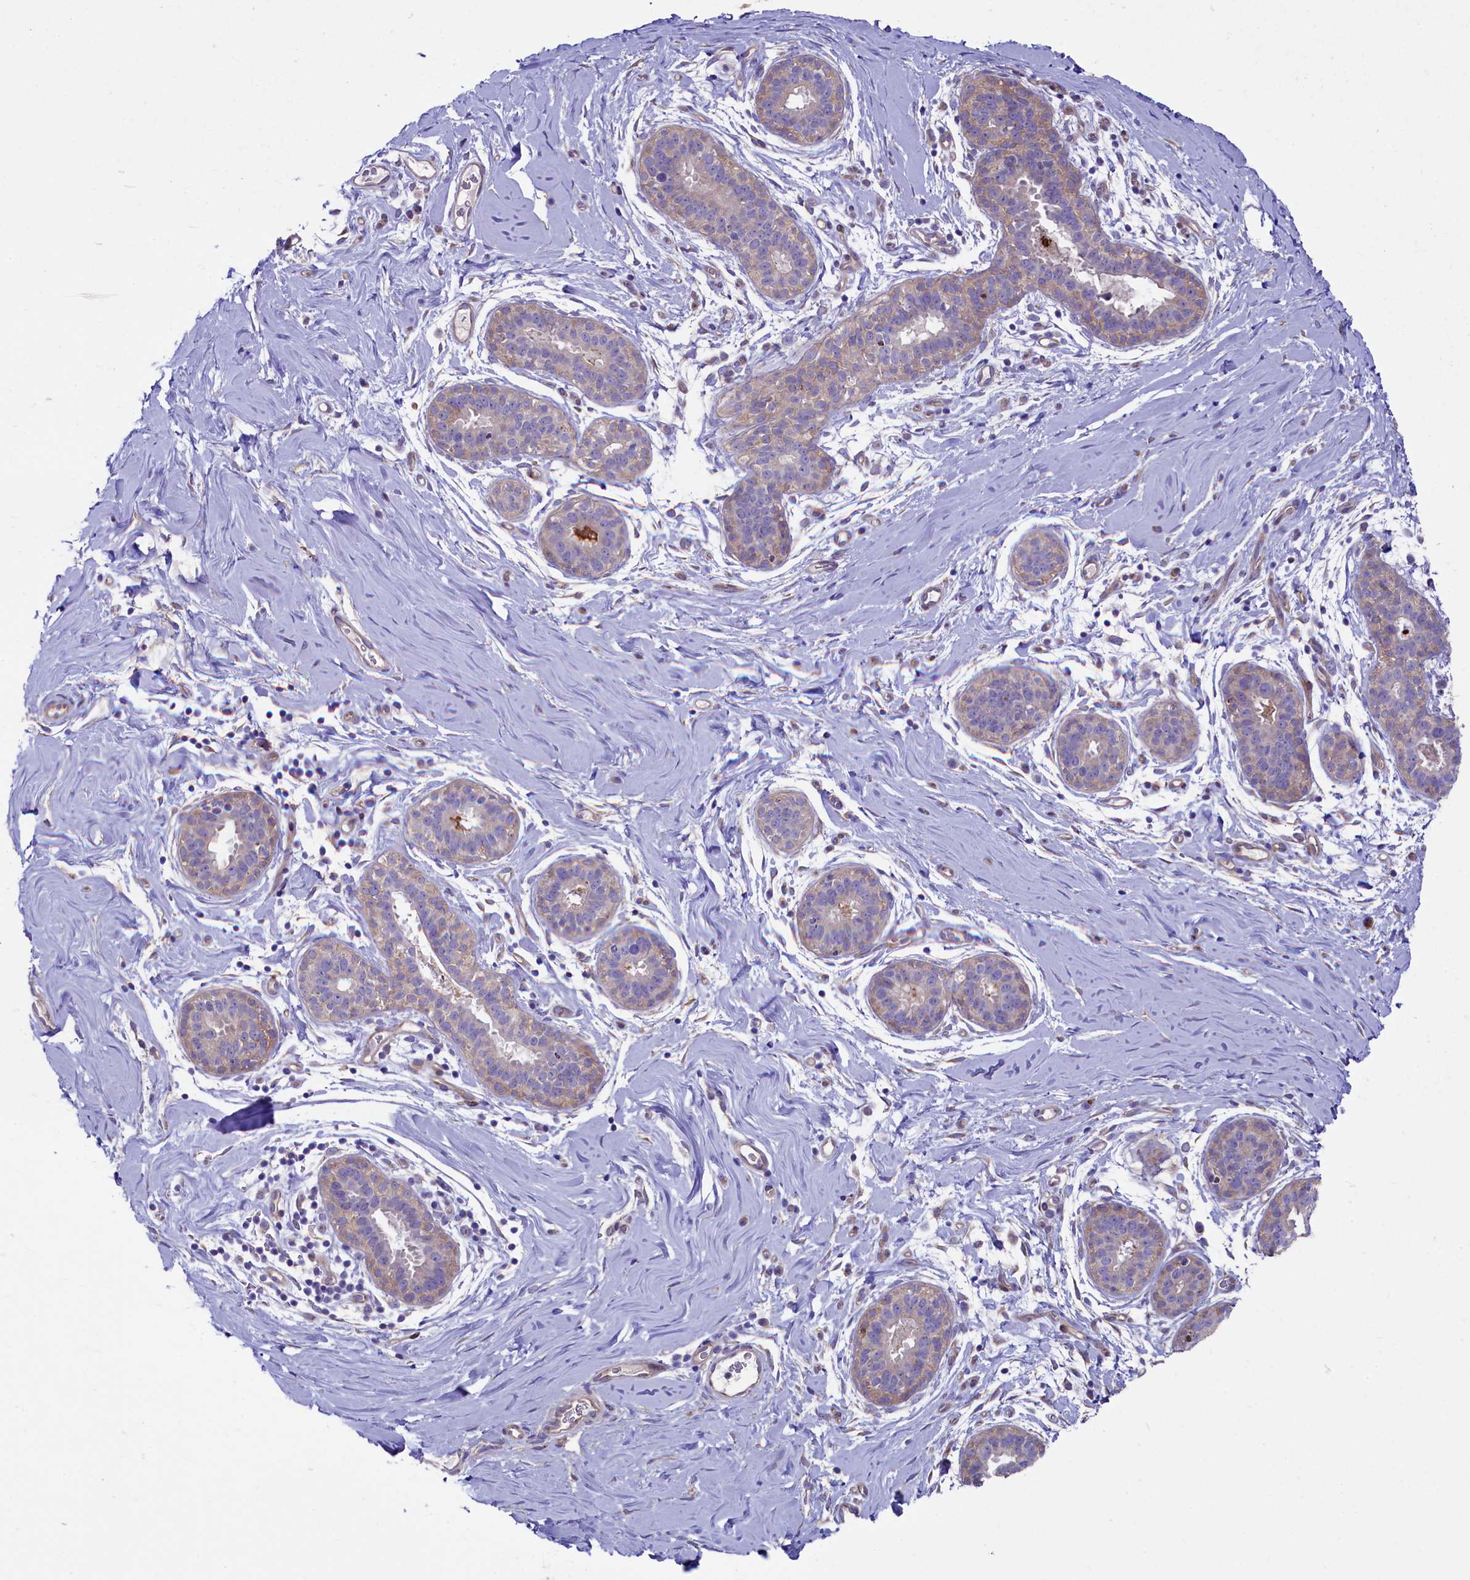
{"staining": {"intensity": "negative", "quantity": "none", "location": "none"}, "tissue": "adipose tissue", "cell_type": "Adipocytes", "image_type": "normal", "snomed": [{"axis": "morphology", "description": "Normal tissue, NOS"}, {"axis": "topography", "description": "Breast"}], "caption": "IHC of benign human adipose tissue reveals no positivity in adipocytes. (DAB (3,3'-diaminobenzidine) immunohistochemistry (IHC) with hematoxylin counter stain).", "gene": "GPR108", "patient": {"sex": "female", "age": 26}}